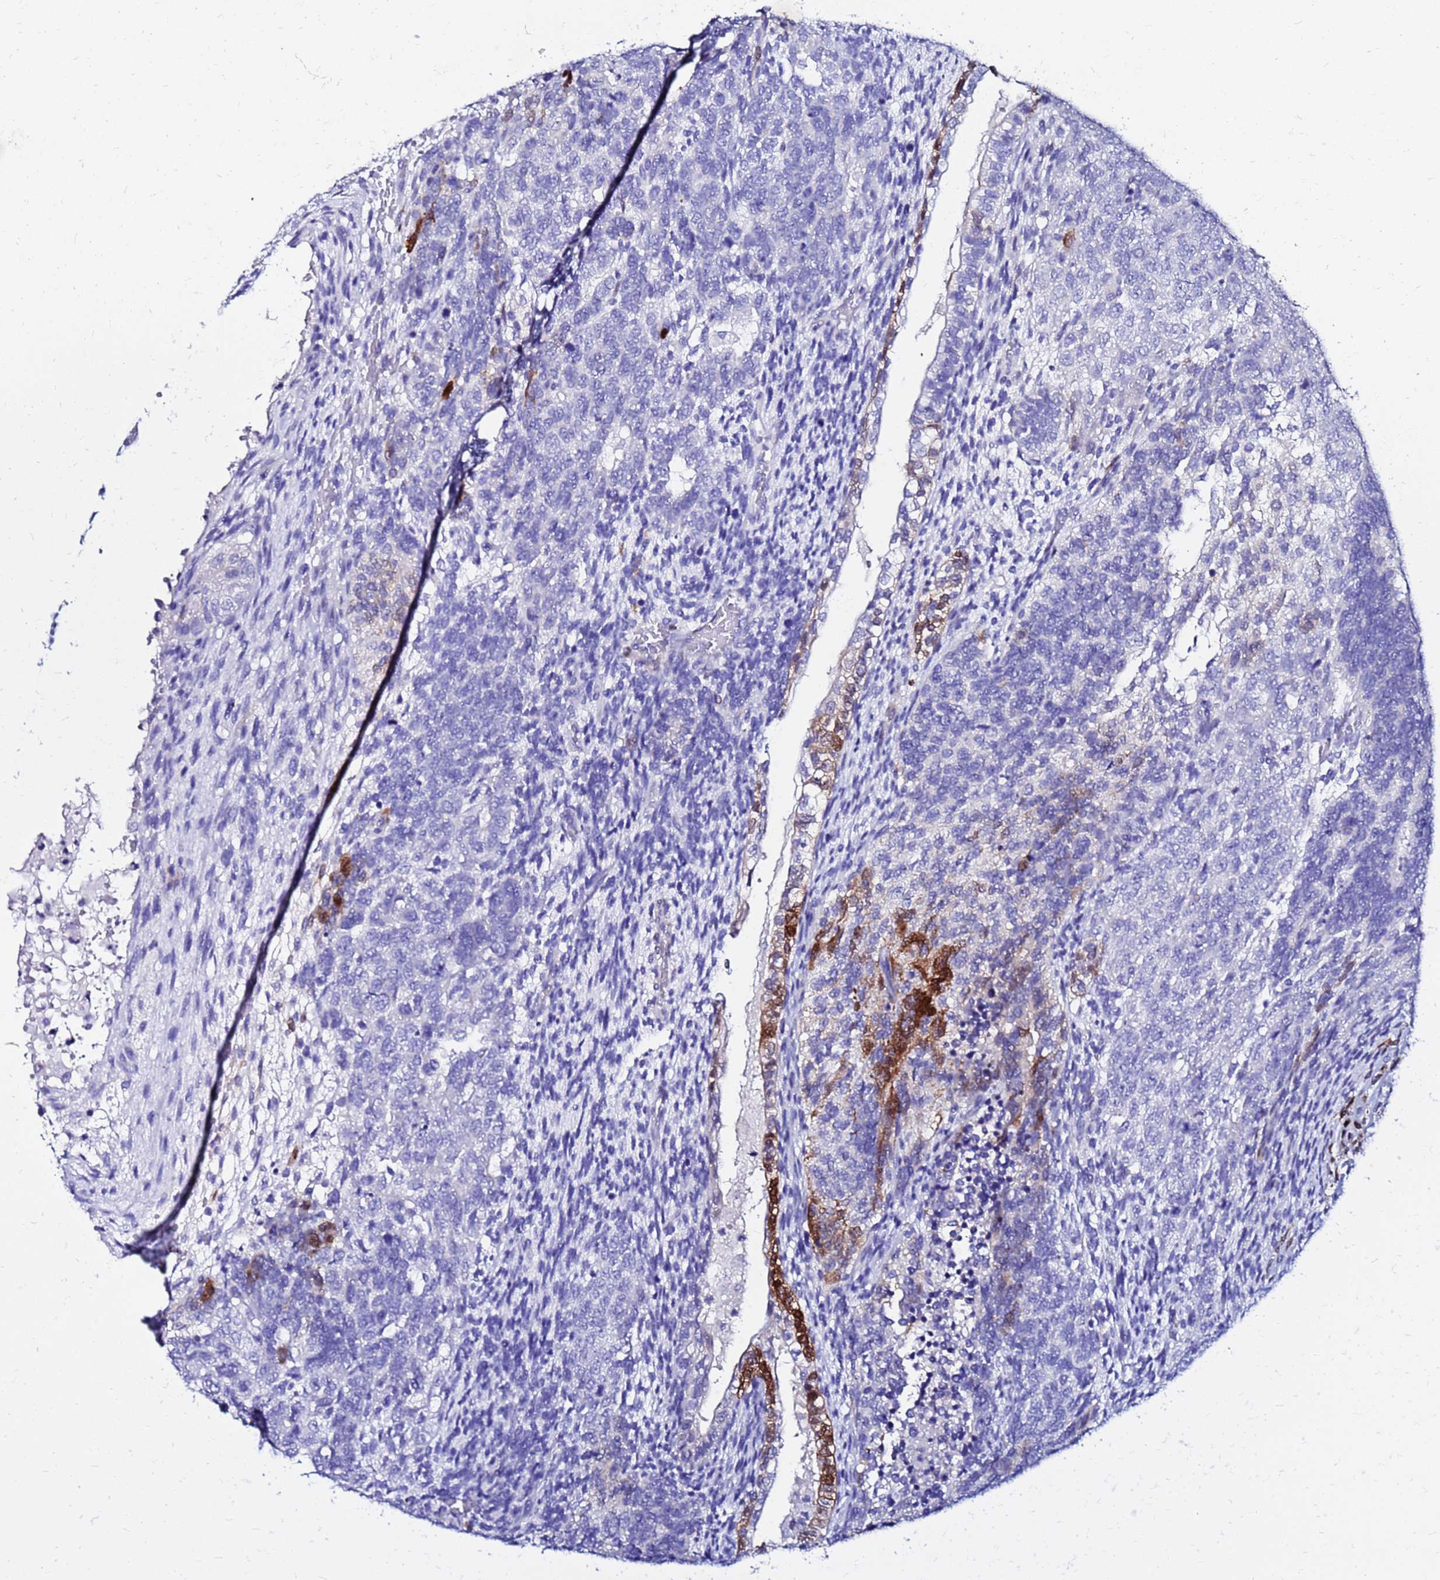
{"staining": {"intensity": "strong", "quantity": "<25%", "location": "cytoplasmic/membranous"}, "tissue": "testis cancer", "cell_type": "Tumor cells", "image_type": "cancer", "snomed": [{"axis": "morphology", "description": "Carcinoma, Embryonal, NOS"}, {"axis": "topography", "description": "Testis"}], "caption": "A photomicrograph of testis embryonal carcinoma stained for a protein reveals strong cytoplasmic/membranous brown staining in tumor cells.", "gene": "PPP1R14C", "patient": {"sex": "male", "age": 23}}